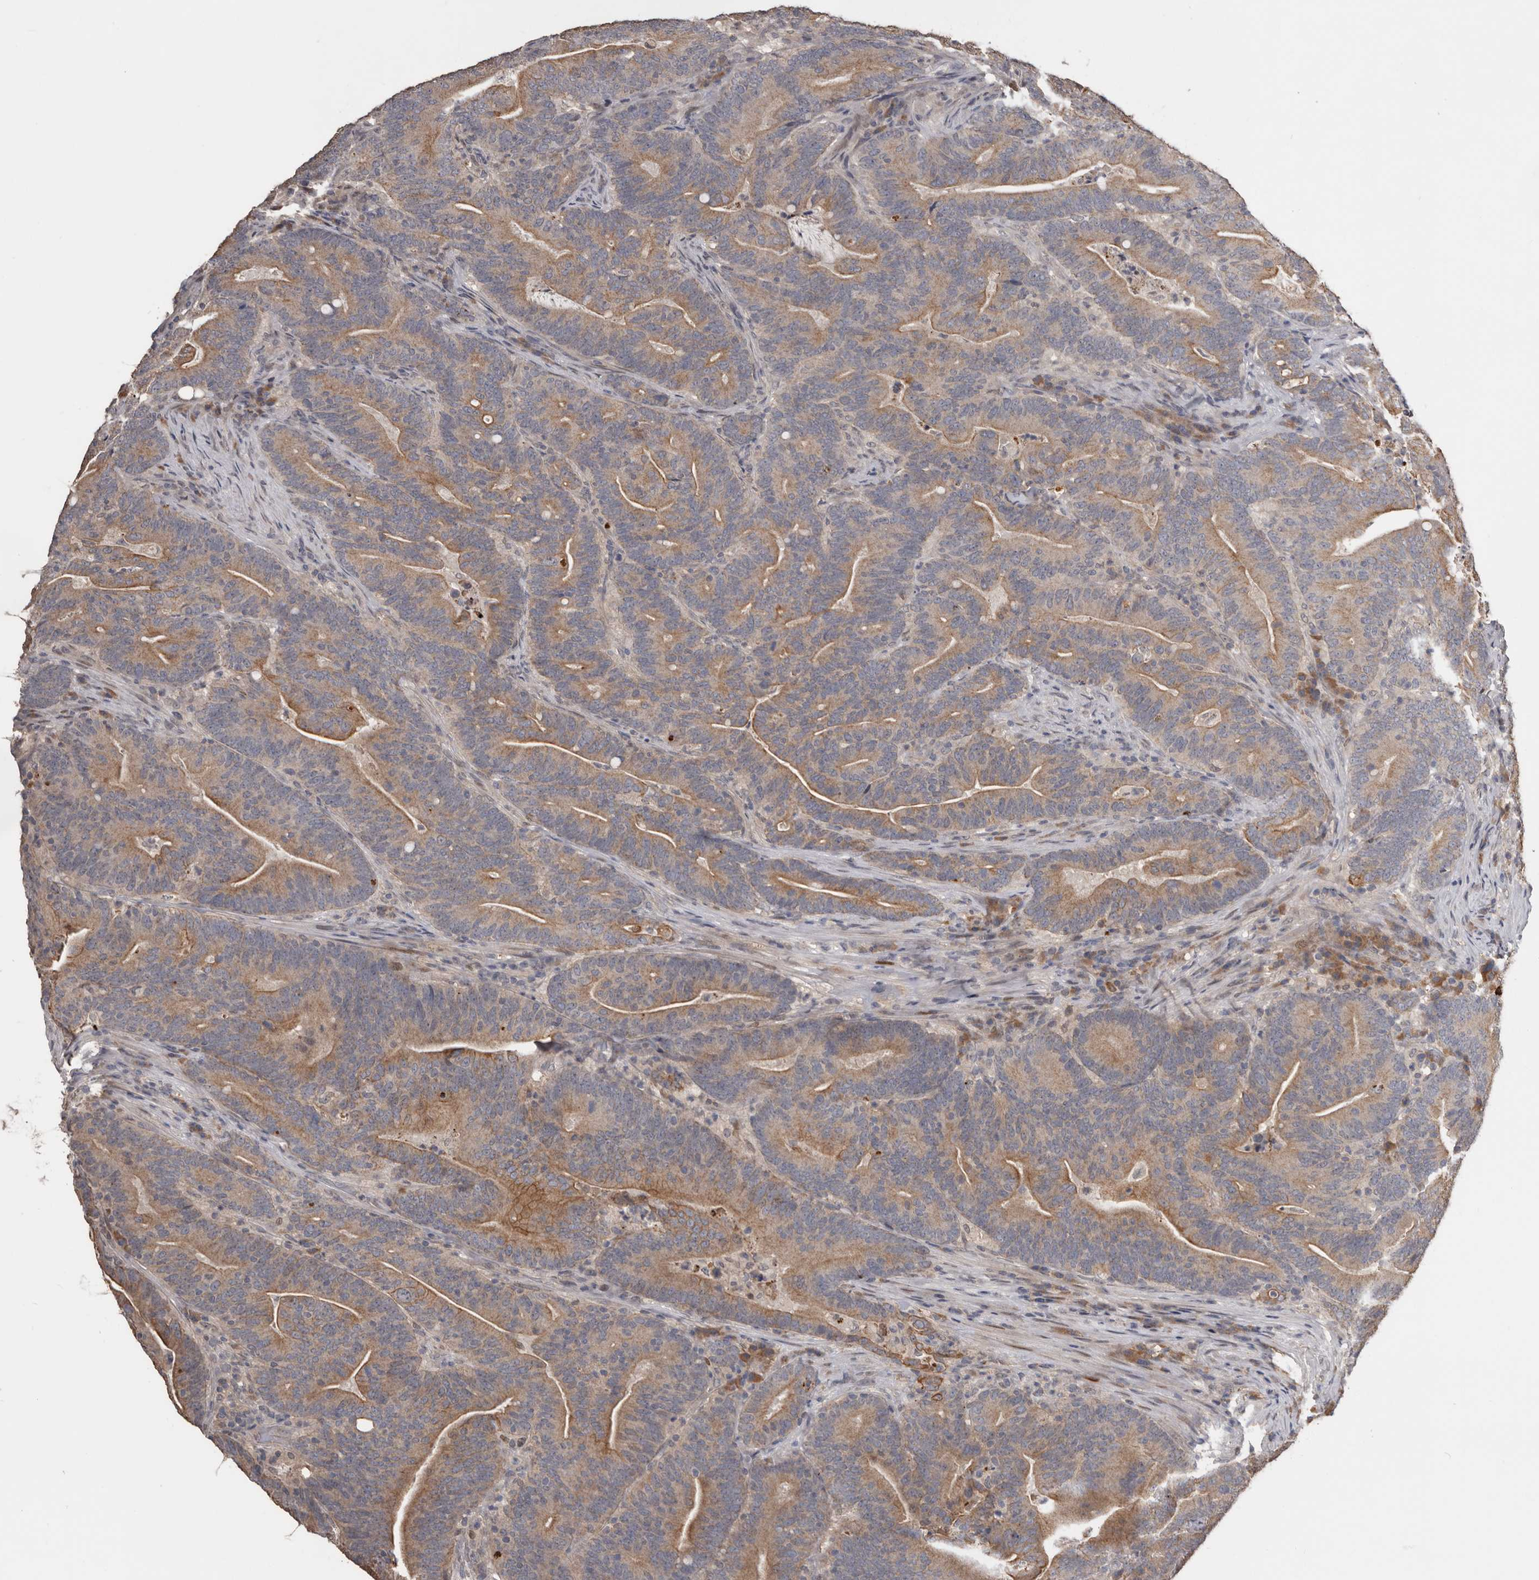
{"staining": {"intensity": "moderate", "quantity": "25%-75%", "location": "cytoplasmic/membranous"}, "tissue": "colorectal cancer", "cell_type": "Tumor cells", "image_type": "cancer", "snomed": [{"axis": "morphology", "description": "Adenocarcinoma, NOS"}, {"axis": "topography", "description": "Colon"}], "caption": "This is a micrograph of immunohistochemistry staining of adenocarcinoma (colorectal), which shows moderate staining in the cytoplasmic/membranous of tumor cells.", "gene": "NMUR1", "patient": {"sex": "female", "age": 66}}